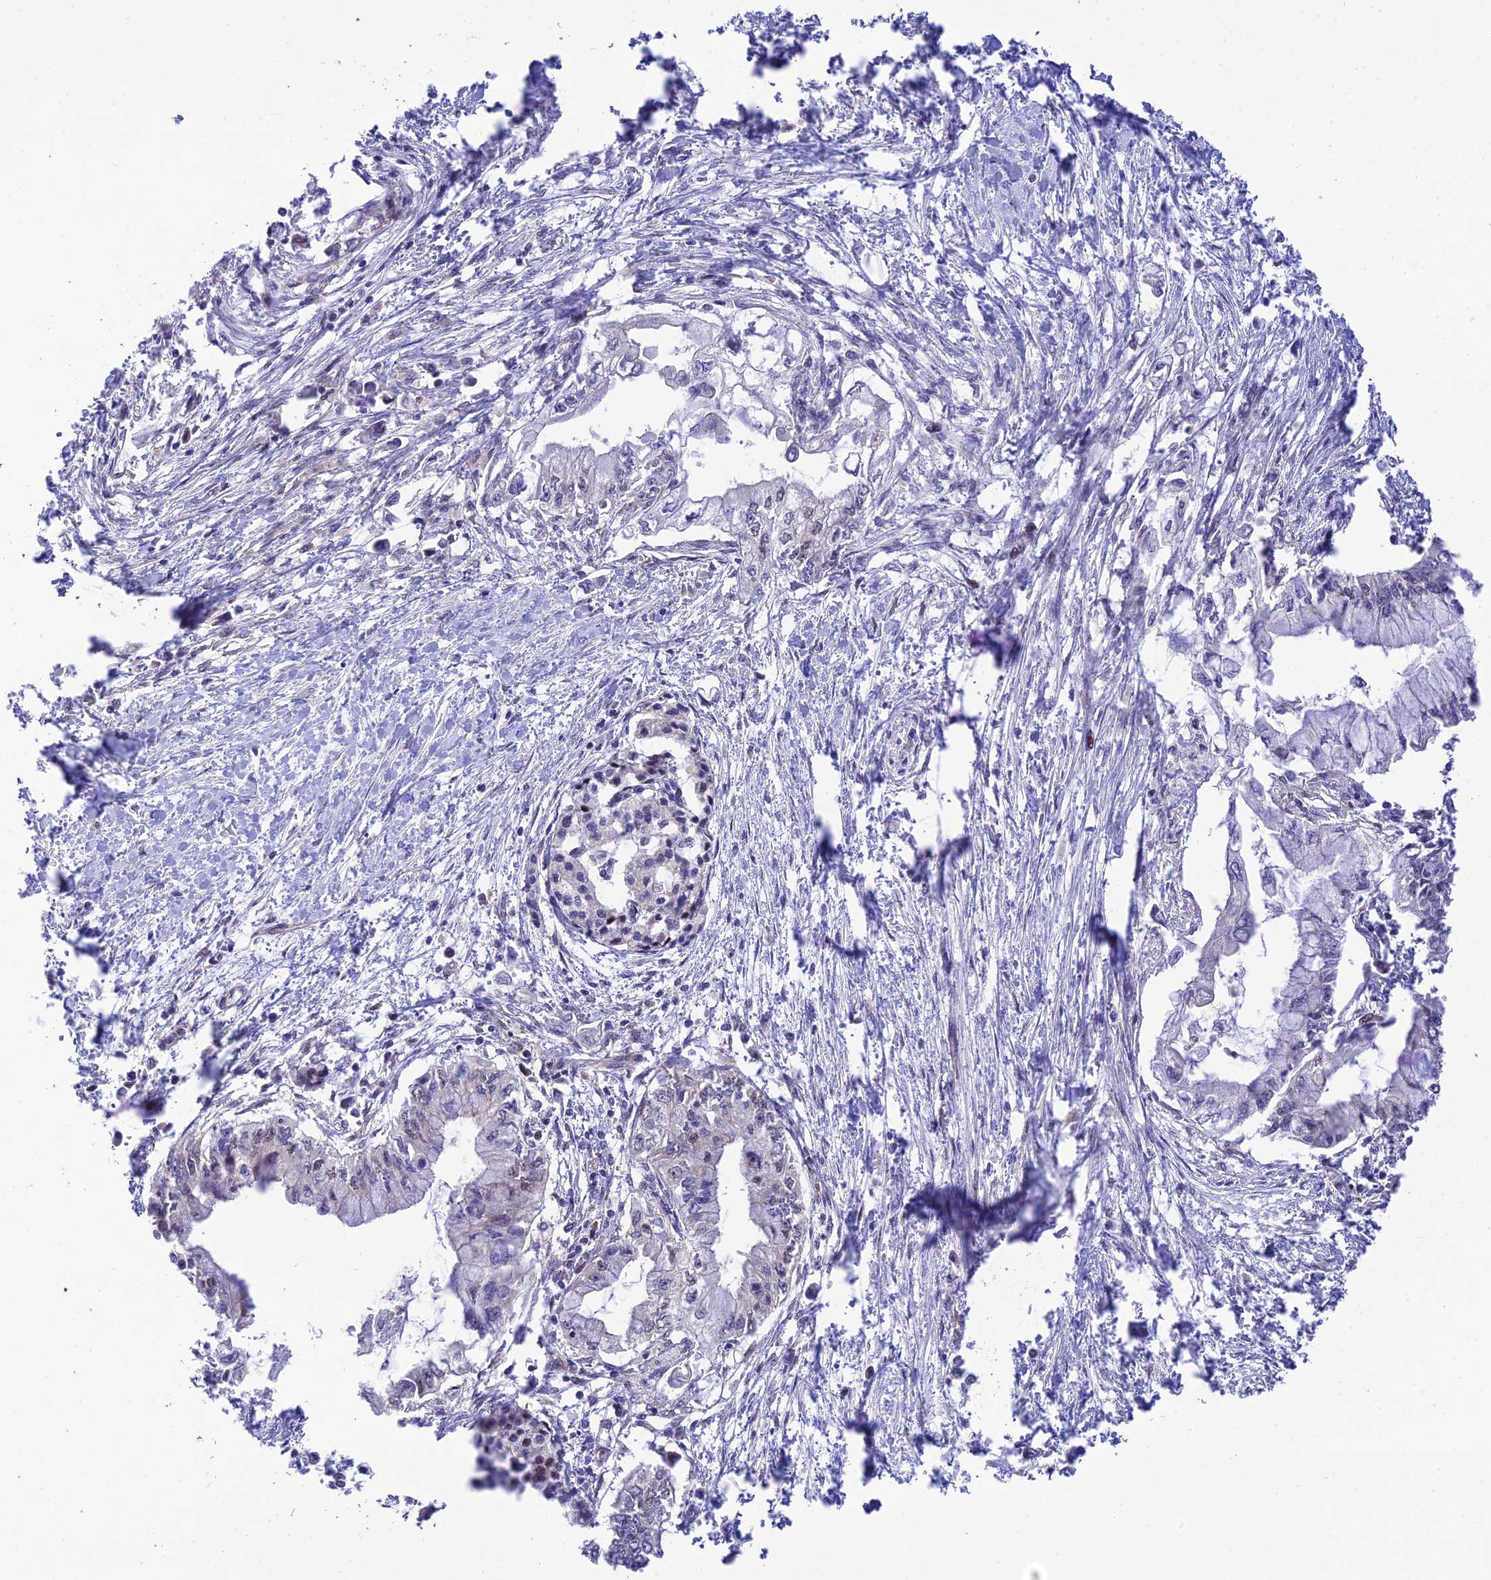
{"staining": {"intensity": "negative", "quantity": "none", "location": "none"}, "tissue": "pancreatic cancer", "cell_type": "Tumor cells", "image_type": "cancer", "snomed": [{"axis": "morphology", "description": "Adenocarcinoma, NOS"}, {"axis": "topography", "description": "Pancreas"}], "caption": "IHC micrograph of neoplastic tissue: pancreatic cancer stained with DAB (3,3'-diaminobenzidine) reveals no significant protein expression in tumor cells.", "gene": "ZNF584", "patient": {"sex": "male", "age": 48}}